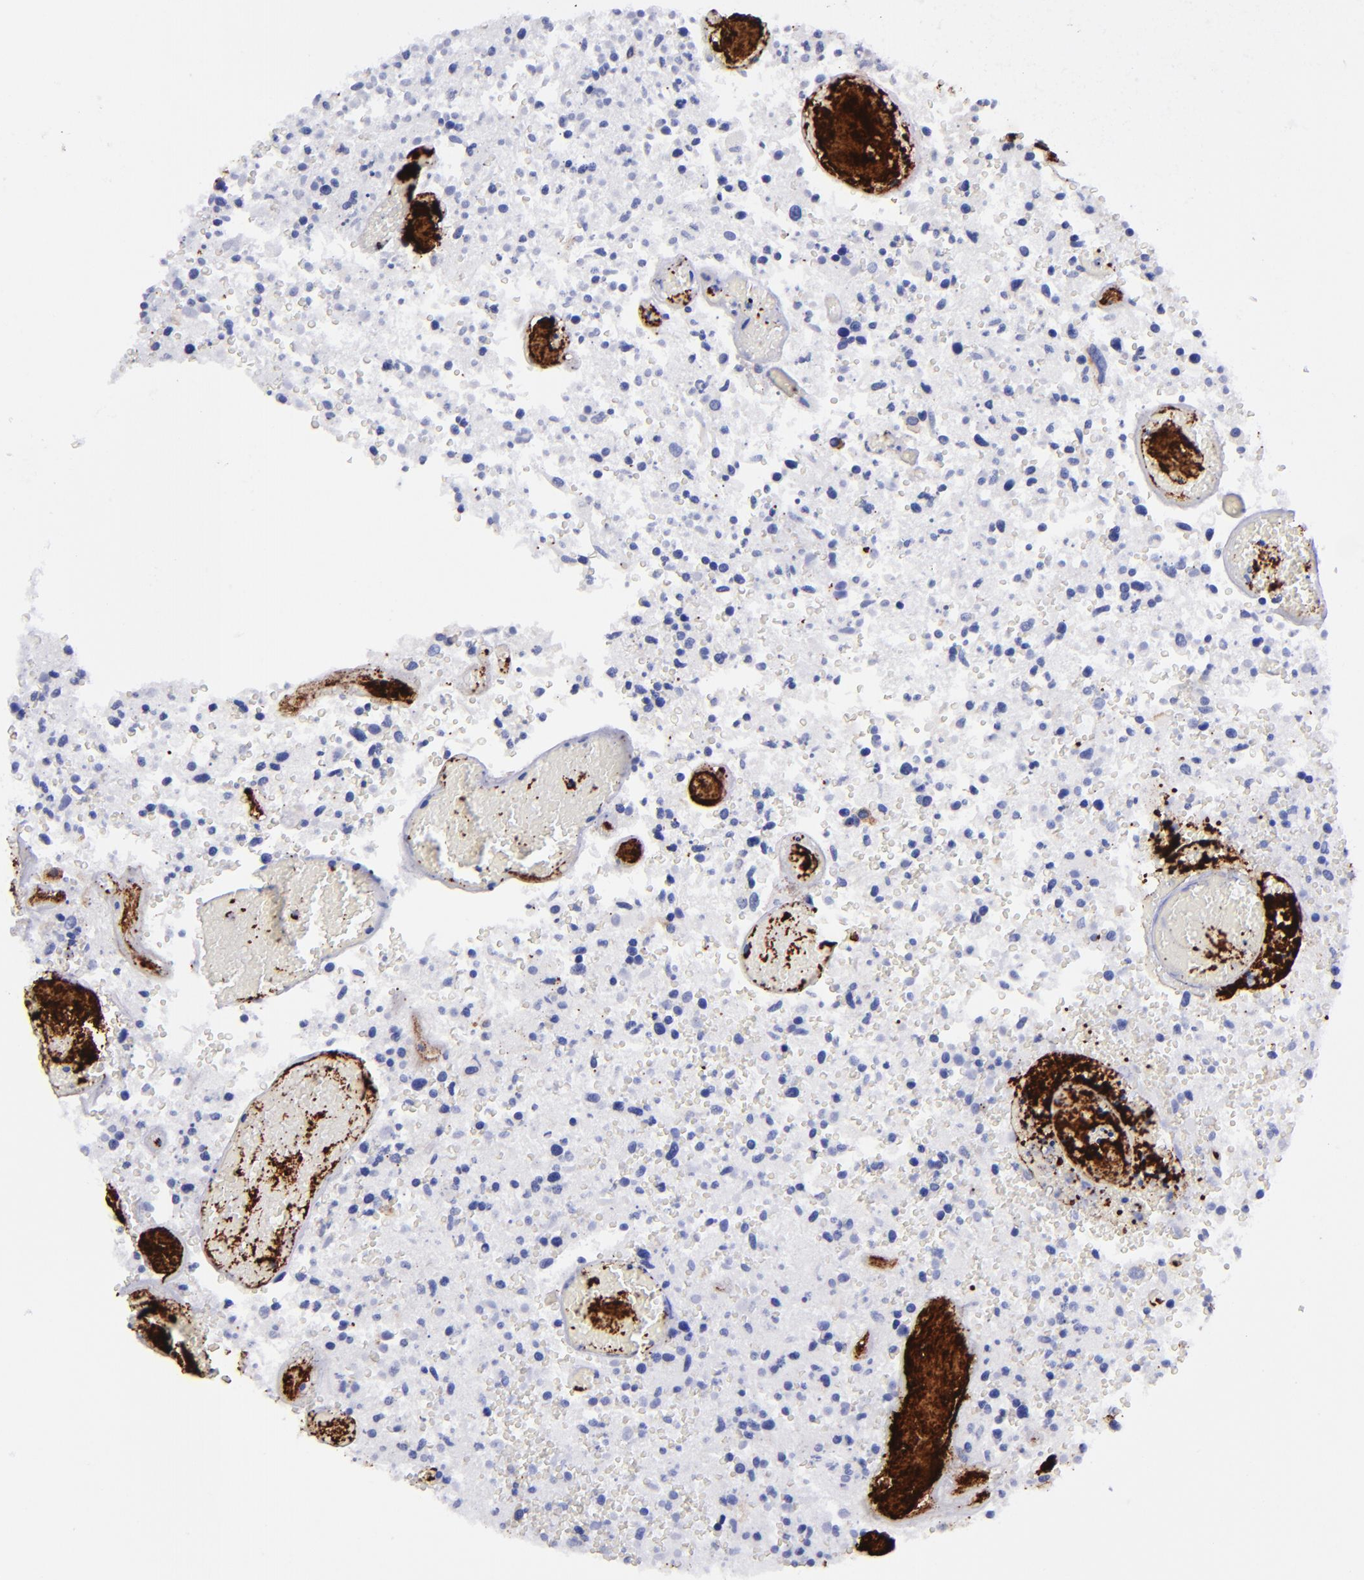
{"staining": {"intensity": "negative", "quantity": "none", "location": "none"}, "tissue": "glioma", "cell_type": "Tumor cells", "image_type": "cancer", "snomed": [{"axis": "morphology", "description": "Glioma, malignant, High grade"}, {"axis": "topography", "description": "Brain"}], "caption": "There is no significant staining in tumor cells of high-grade glioma (malignant). (DAB (3,3'-diaminobenzidine) immunohistochemistry visualized using brightfield microscopy, high magnification).", "gene": "EFCAB13", "patient": {"sex": "male", "age": 72}}